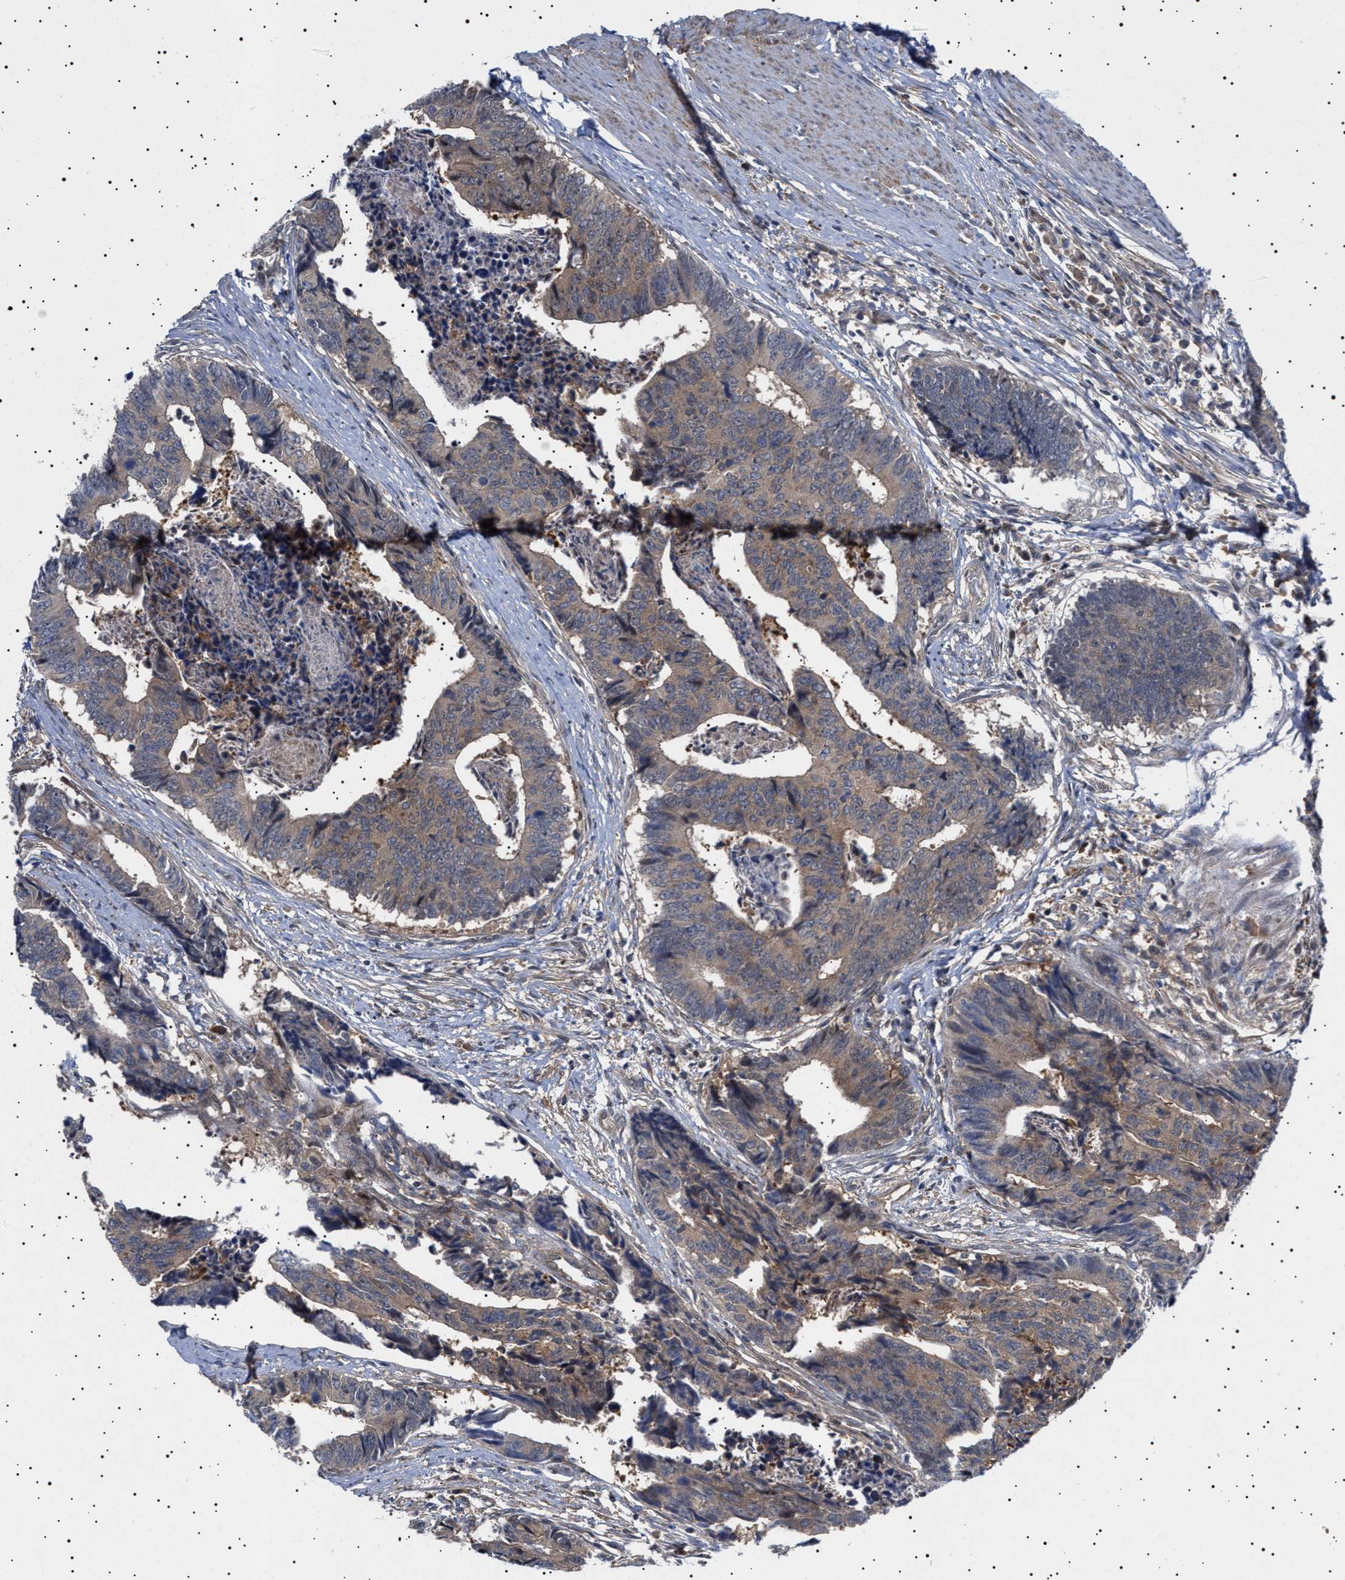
{"staining": {"intensity": "weak", "quantity": ">75%", "location": "cytoplasmic/membranous"}, "tissue": "colorectal cancer", "cell_type": "Tumor cells", "image_type": "cancer", "snomed": [{"axis": "morphology", "description": "Adenocarcinoma, NOS"}, {"axis": "topography", "description": "Rectum"}], "caption": "Adenocarcinoma (colorectal) stained with DAB immunohistochemistry displays low levels of weak cytoplasmic/membranous positivity in approximately >75% of tumor cells. (Brightfield microscopy of DAB IHC at high magnification).", "gene": "NPLOC4", "patient": {"sex": "male", "age": 84}}